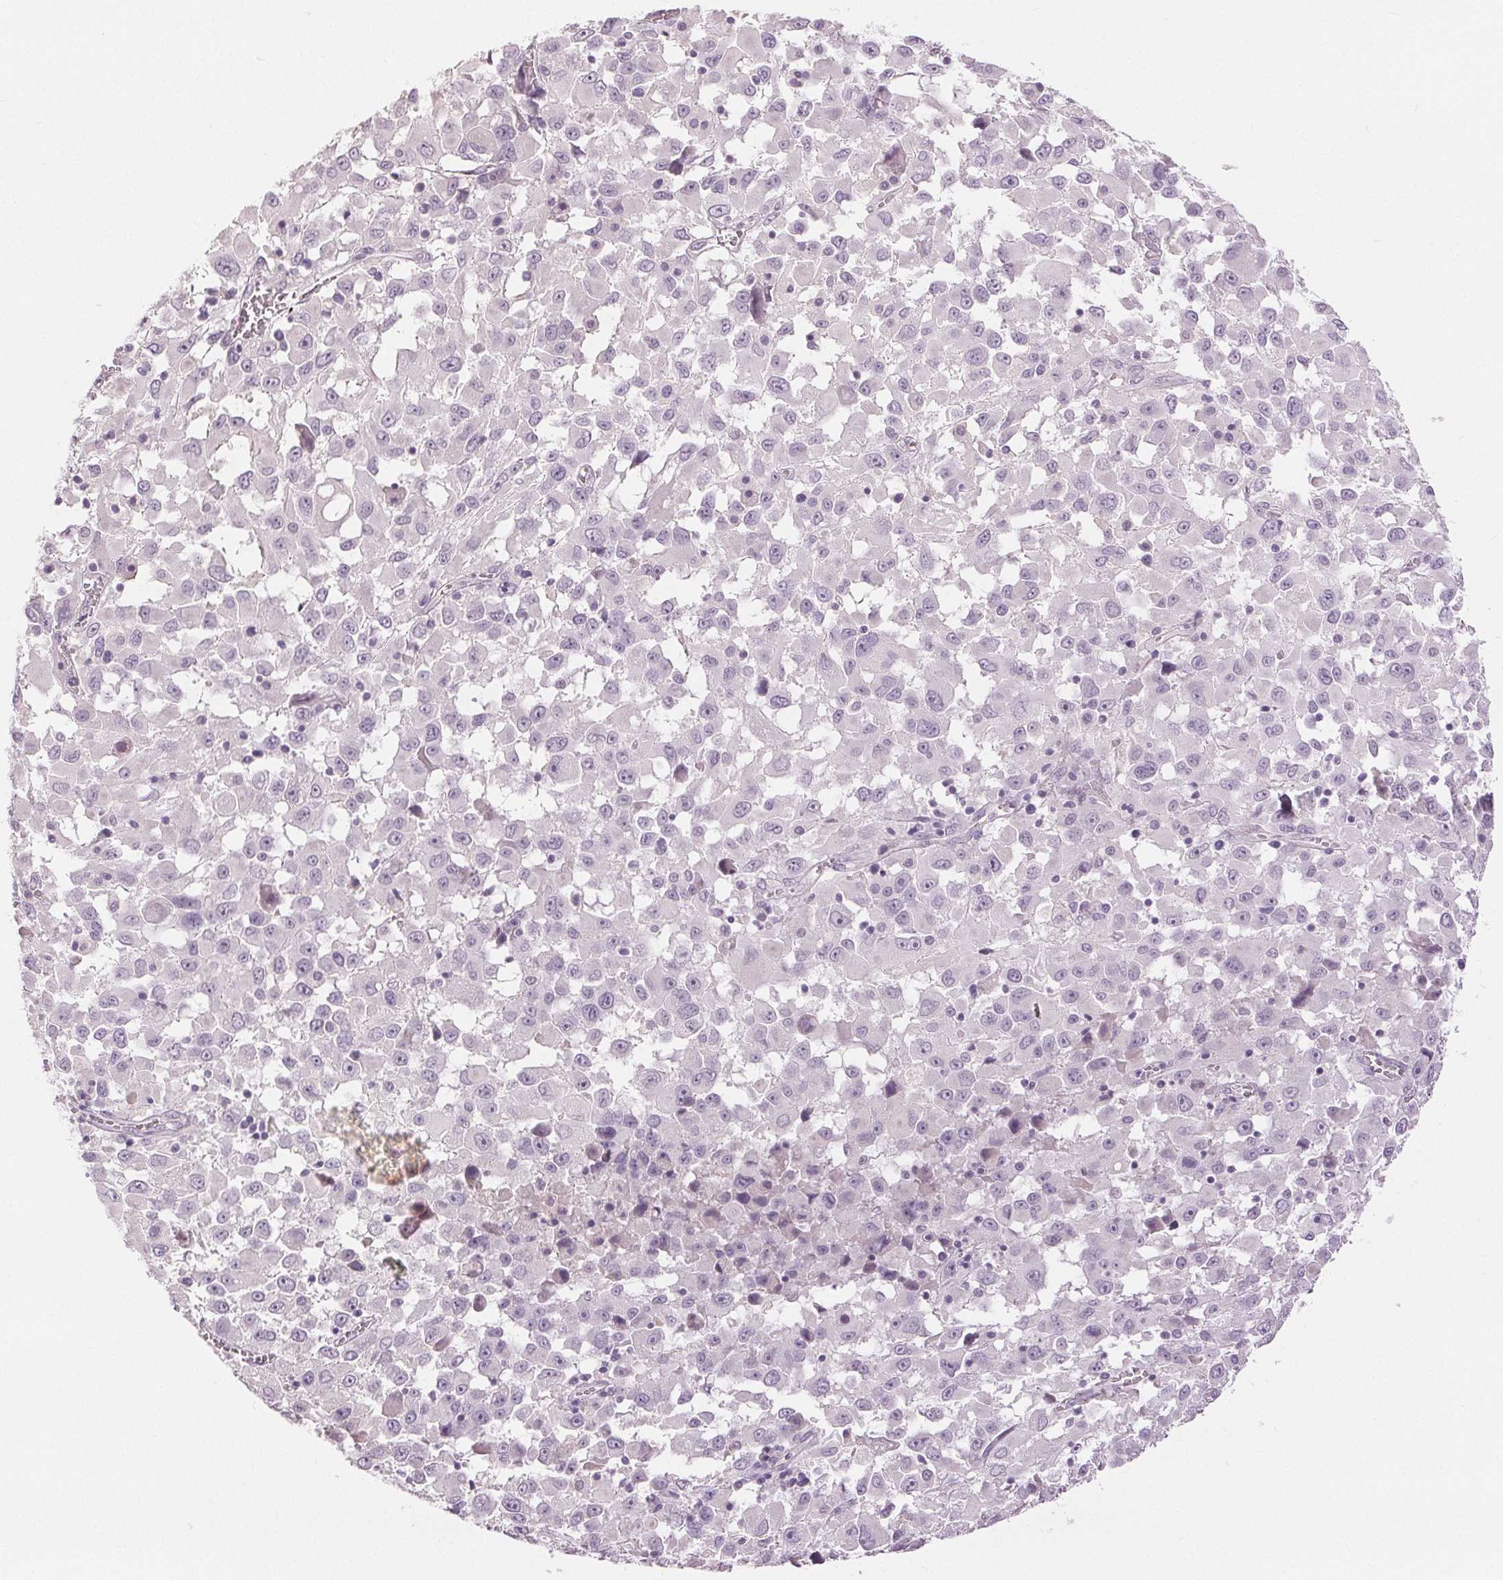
{"staining": {"intensity": "negative", "quantity": "none", "location": "none"}, "tissue": "melanoma", "cell_type": "Tumor cells", "image_type": "cancer", "snomed": [{"axis": "morphology", "description": "Malignant melanoma, Metastatic site"}, {"axis": "topography", "description": "Soft tissue"}], "caption": "This image is of malignant melanoma (metastatic site) stained with immunohistochemistry (IHC) to label a protein in brown with the nuclei are counter-stained blue. There is no staining in tumor cells.", "gene": "DSG3", "patient": {"sex": "male", "age": 50}}